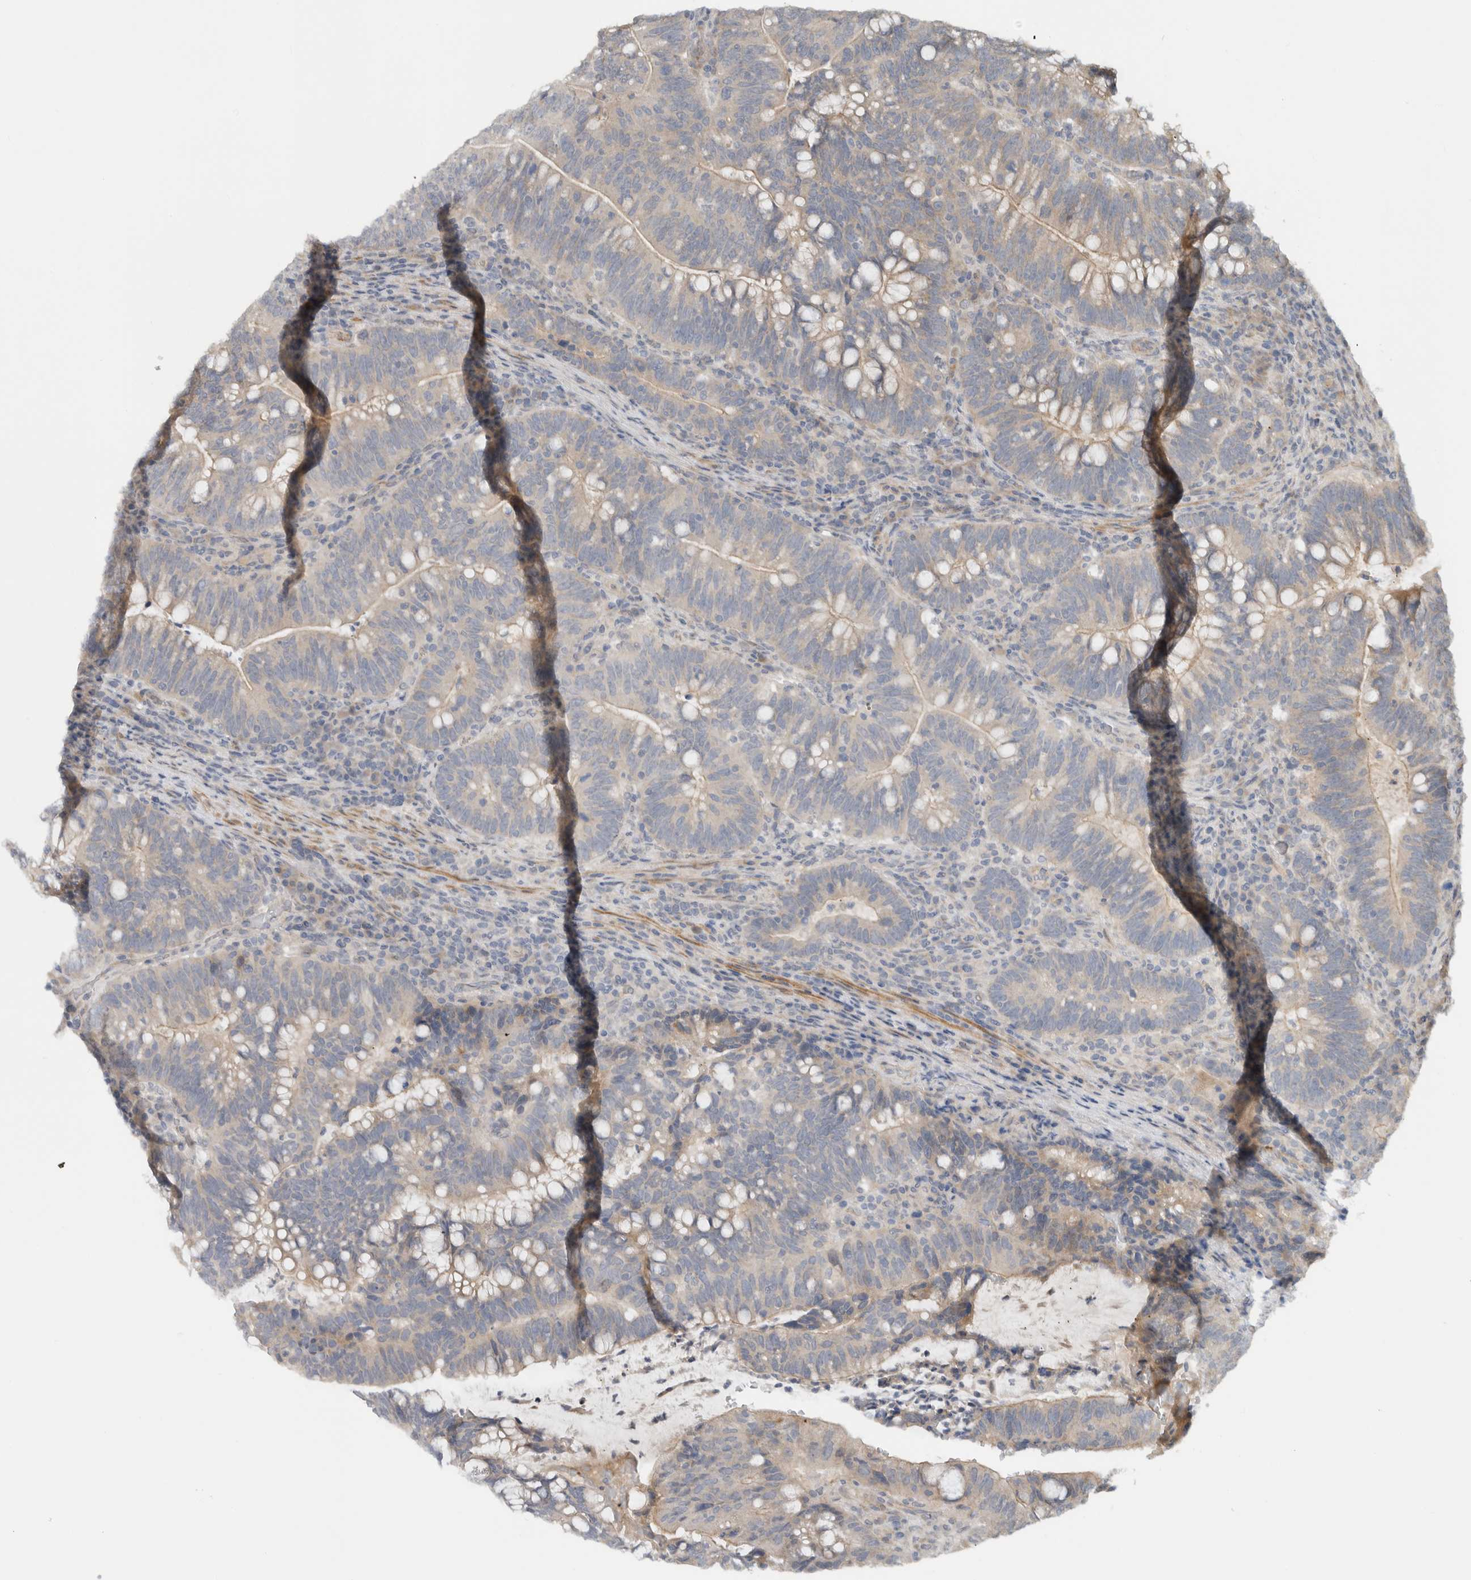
{"staining": {"intensity": "weak", "quantity": "<25%", "location": "cytoplasmic/membranous"}, "tissue": "colorectal cancer", "cell_type": "Tumor cells", "image_type": "cancer", "snomed": [{"axis": "morphology", "description": "Adenocarcinoma, NOS"}, {"axis": "topography", "description": "Colon"}], "caption": "Colorectal adenocarcinoma was stained to show a protein in brown. There is no significant staining in tumor cells.", "gene": "ERCC6L2", "patient": {"sex": "female", "age": 66}}